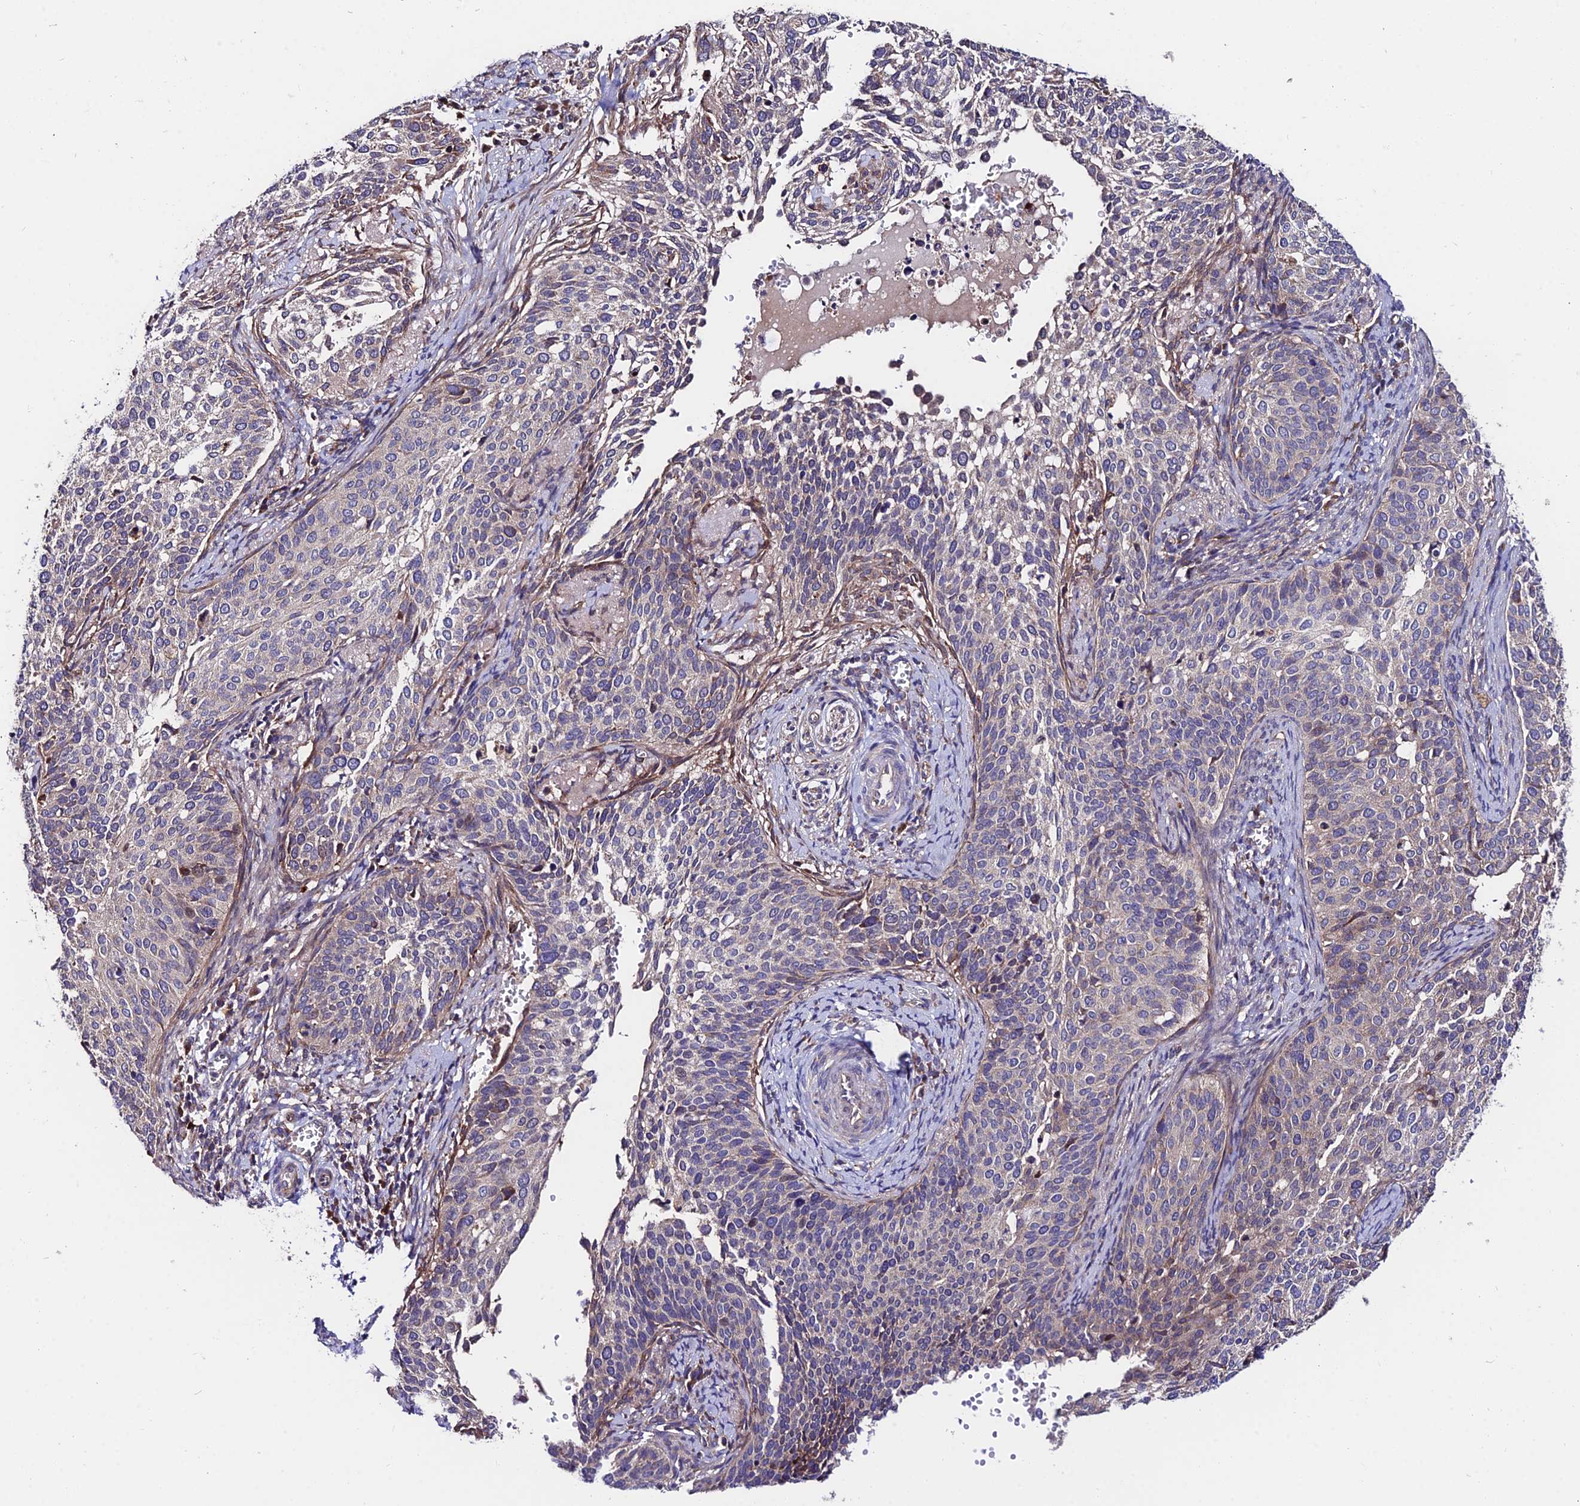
{"staining": {"intensity": "weak", "quantity": "25%-75%", "location": "cytoplasmic/membranous"}, "tissue": "cervical cancer", "cell_type": "Tumor cells", "image_type": "cancer", "snomed": [{"axis": "morphology", "description": "Squamous cell carcinoma, NOS"}, {"axis": "topography", "description": "Cervix"}], "caption": "Squamous cell carcinoma (cervical) tissue displays weak cytoplasmic/membranous positivity in about 25%-75% of tumor cells The staining was performed using DAB (3,3'-diaminobenzidine) to visualize the protein expression in brown, while the nuclei were stained in blue with hematoxylin (Magnification: 20x).", "gene": "CDC37L1", "patient": {"sex": "female", "age": 44}}